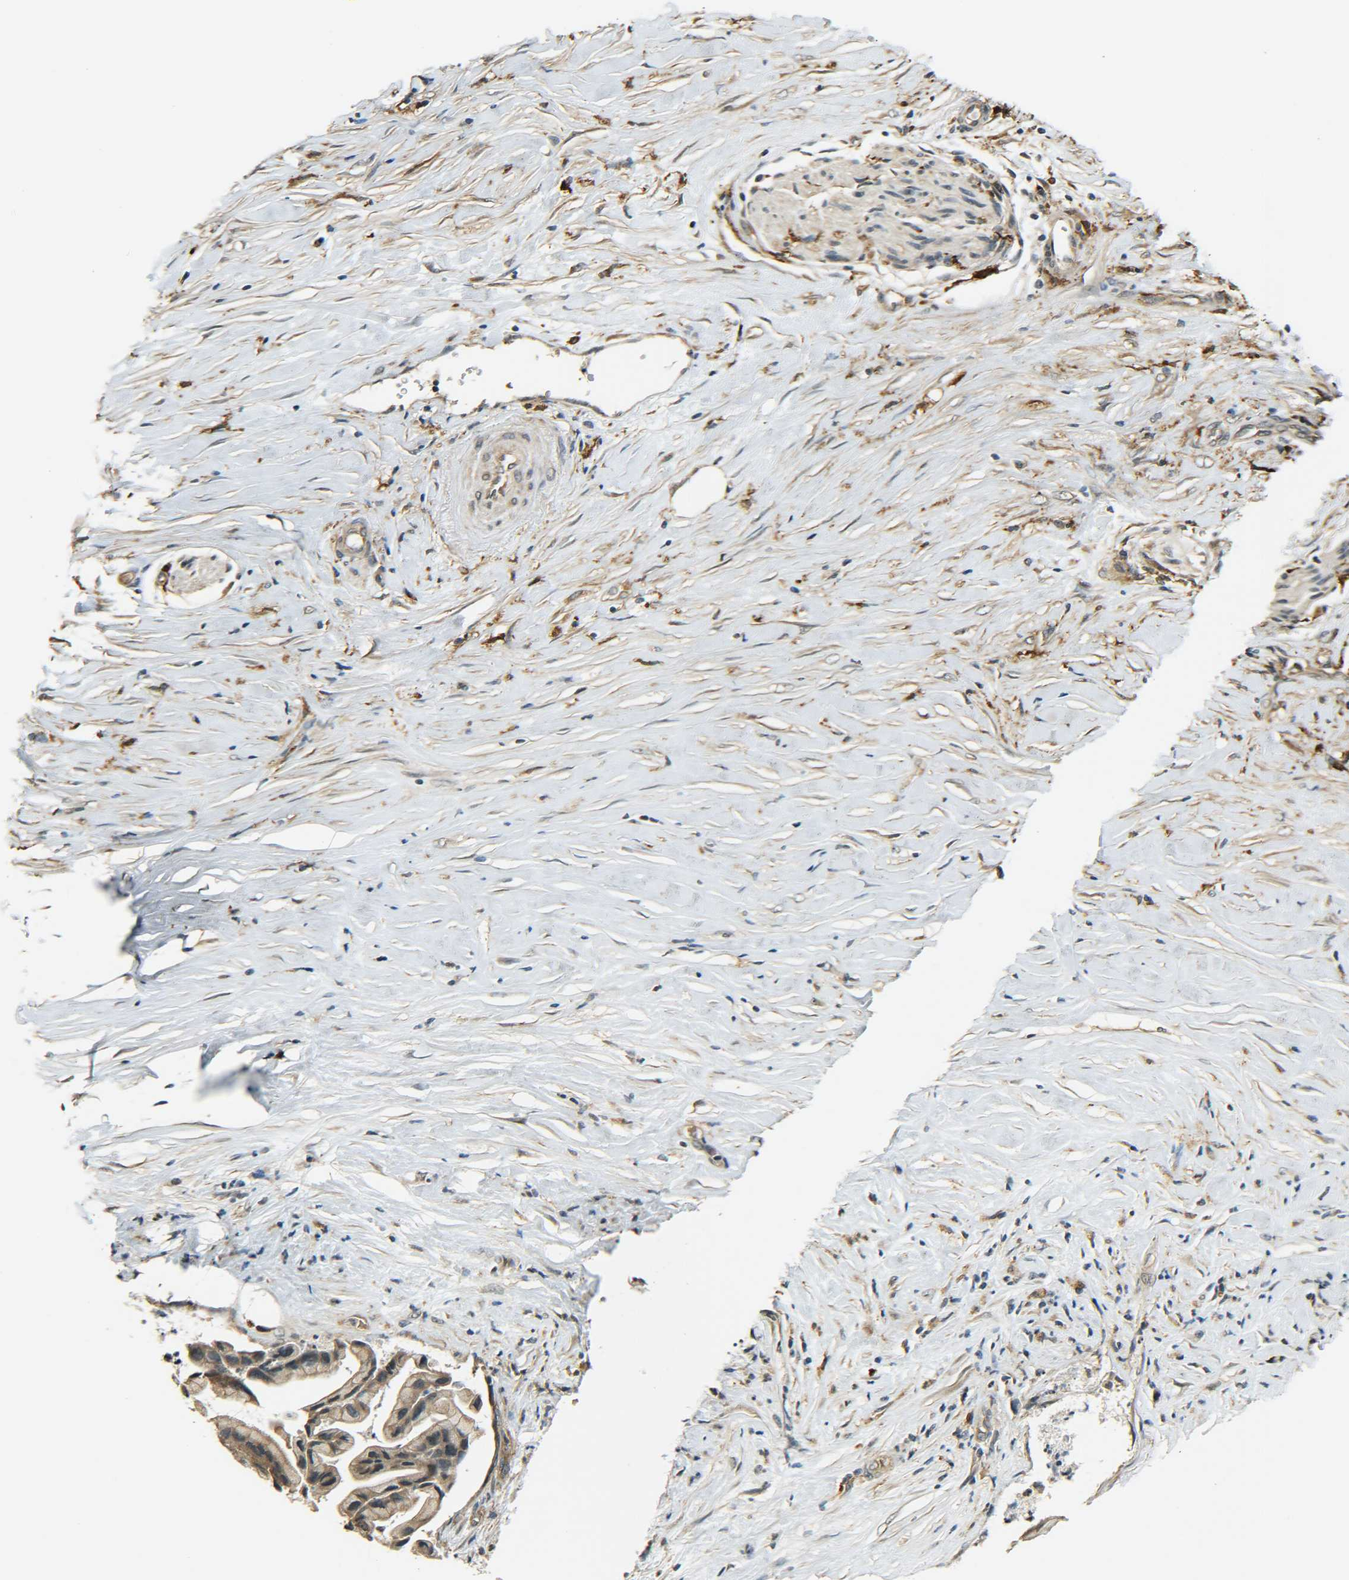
{"staining": {"intensity": "moderate", "quantity": ">75%", "location": "cytoplasmic/membranous"}, "tissue": "pancreatic cancer", "cell_type": "Tumor cells", "image_type": "cancer", "snomed": [{"axis": "morphology", "description": "Adenocarcinoma, NOS"}, {"axis": "topography", "description": "Pancreas"}], "caption": "Immunohistochemistry staining of pancreatic cancer (adenocarcinoma), which shows medium levels of moderate cytoplasmic/membranous expression in about >75% of tumor cells indicating moderate cytoplasmic/membranous protein expression. The staining was performed using DAB (brown) for protein detection and nuclei were counterstained in hematoxylin (blue).", "gene": "DAB2", "patient": {"sex": "female", "age": 59}}